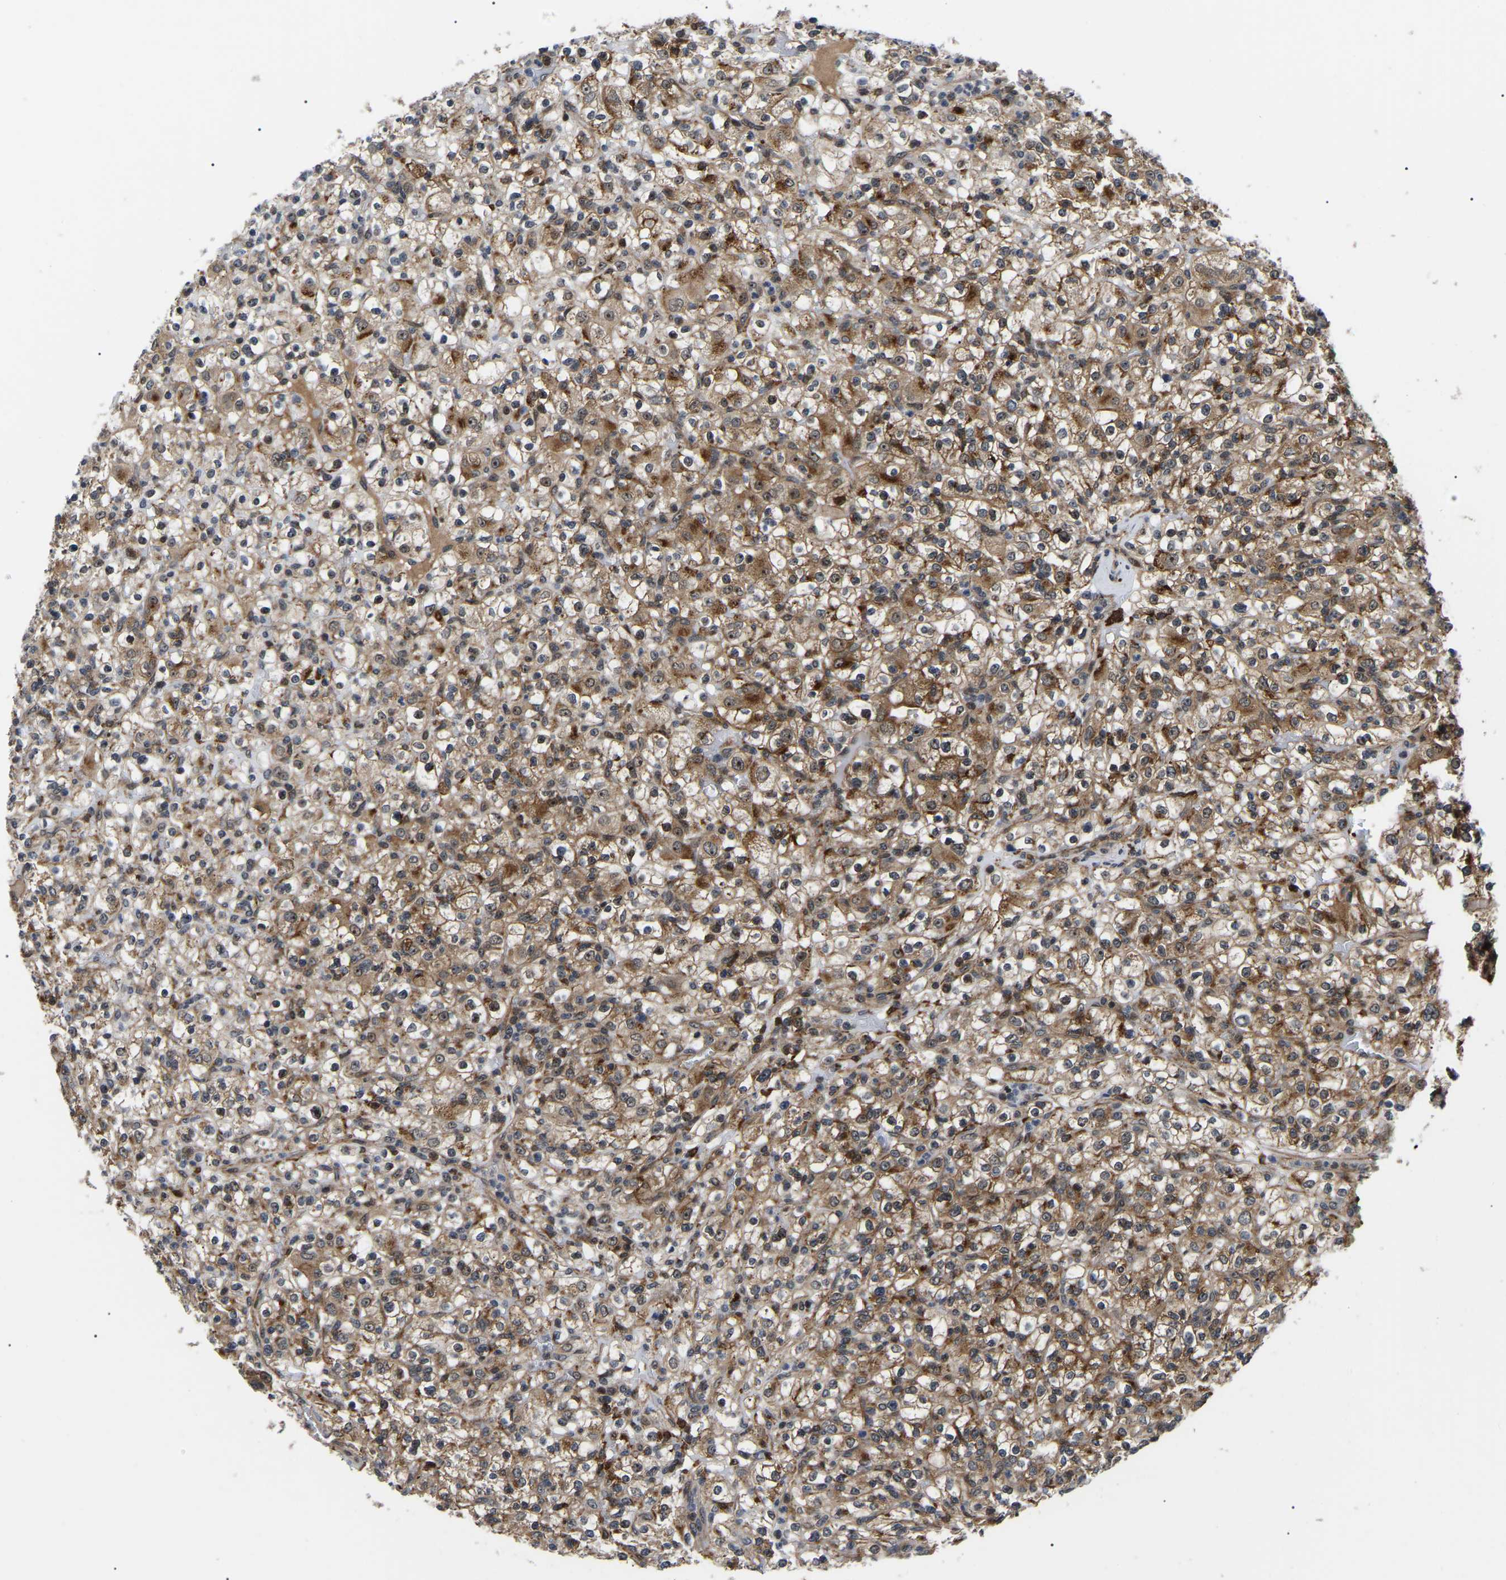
{"staining": {"intensity": "moderate", "quantity": ">75%", "location": "cytoplasmic/membranous"}, "tissue": "renal cancer", "cell_type": "Tumor cells", "image_type": "cancer", "snomed": [{"axis": "morphology", "description": "Normal tissue, NOS"}, {"axis": "morphology", "description": "Adenocarcinoma, NOS"}, {"axis": "topography", "description": "Kidney"}], "caption": "This histopathology image displays IHC staining of renal cancer (adenocarcinoma), with medium moderate cytoplasmic/membranous staining in approximately >75% of tumor cells.", "gene": "RRP1B", "patient": {"sex": "female", "age": 72}}